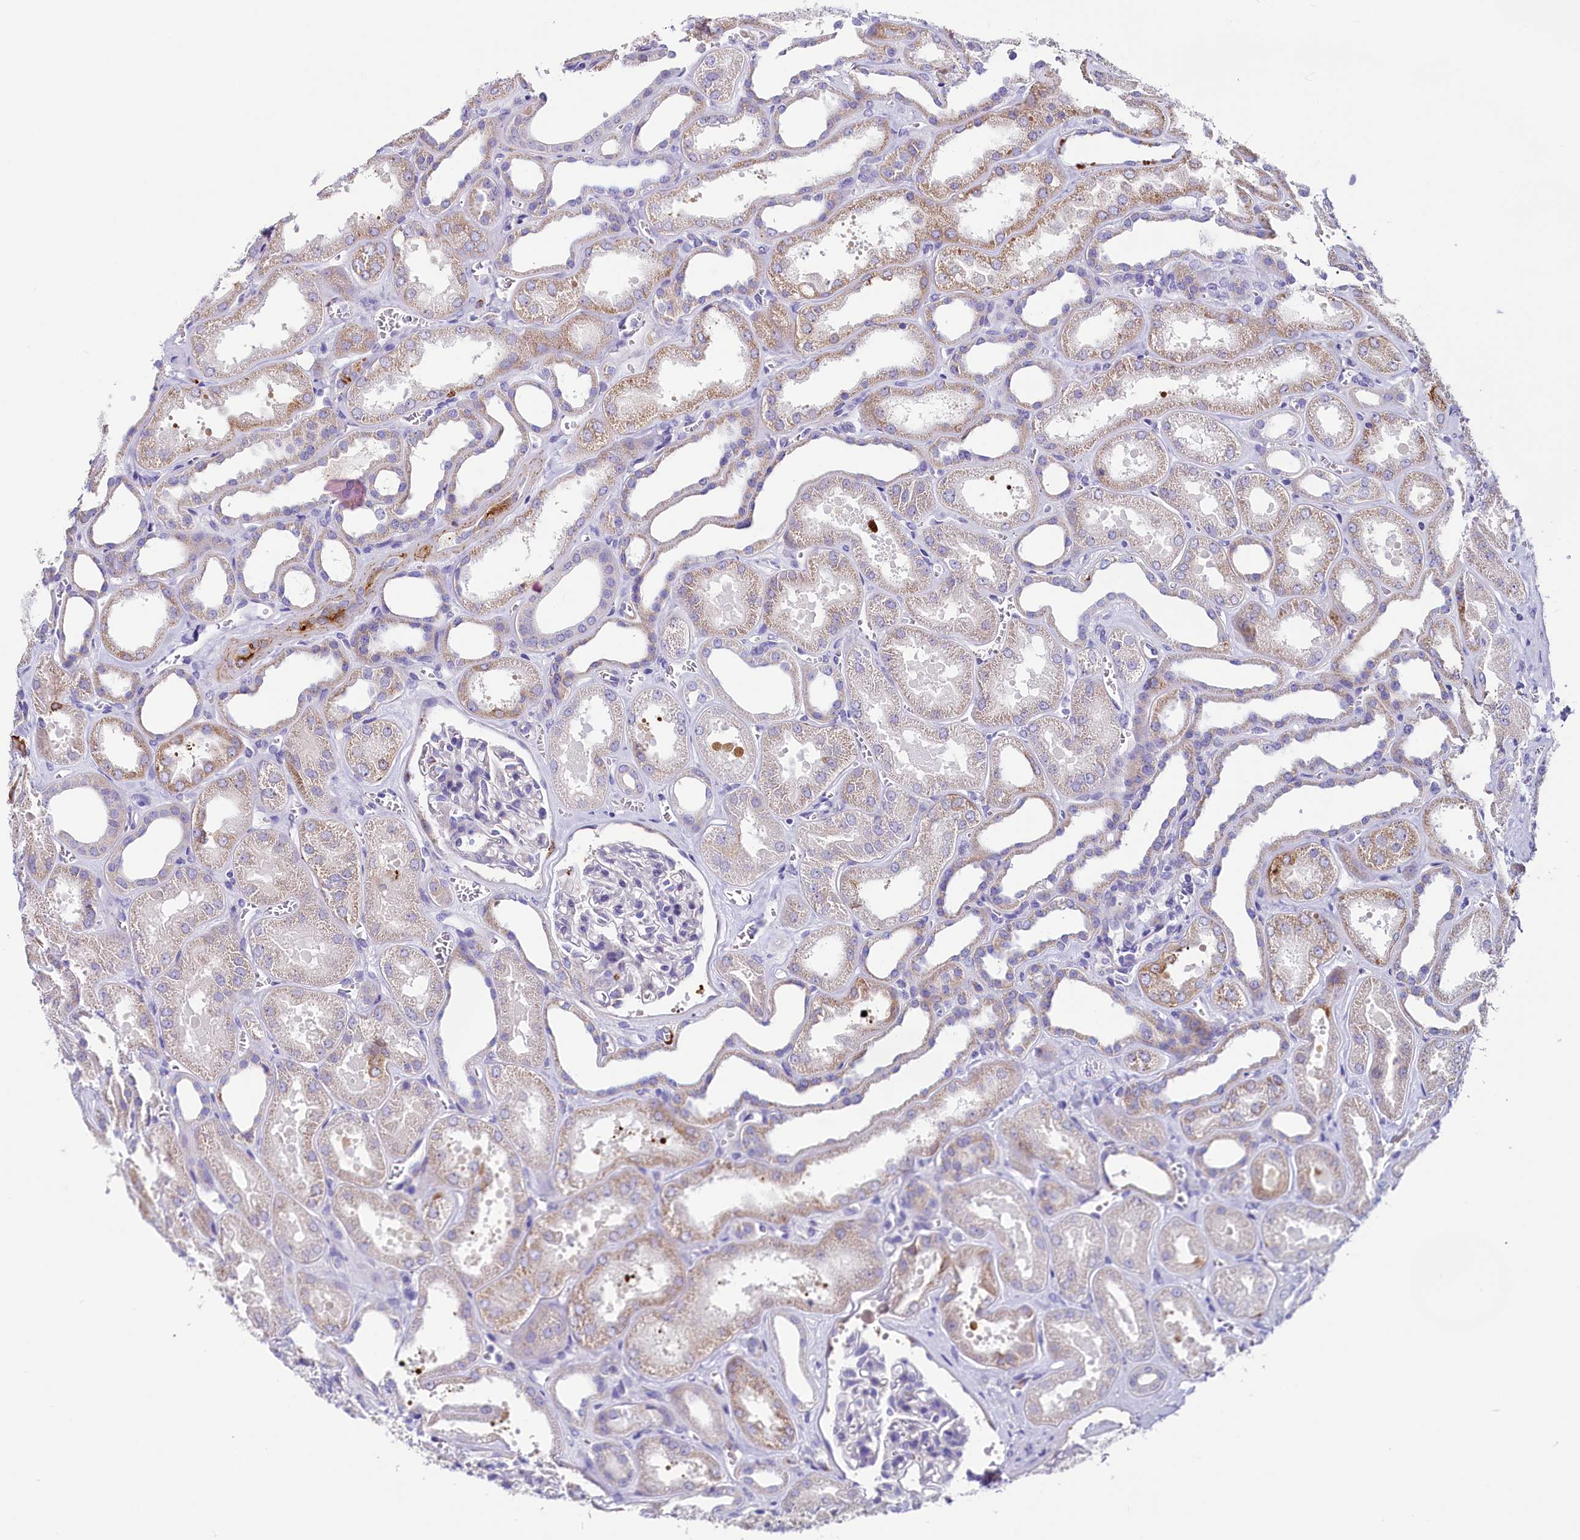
{"staining": {"intensity": "negative", "quantity": "none", "location": "none"}, "tissue": "kidney", "cell_type": "Cells in glomeruli", "image_type": "normal", "snomed": [{"axis": "morphology", "description": "Normal tissue, NOS"}, {"axis": "morphology", "description": "Adenocarcinoma, NOS"}, {"axis": "topography", "description": "Kidney"}], "caption": "DAB immunohistochemical staining of normal human kidney shows no significant positivity in cells in glomeruli. (DAB immunohistochemistry visualized using brightfield microscopy, high magnification).", "gene": "INSC", "patient": {"sex": "female", "age": 68}}